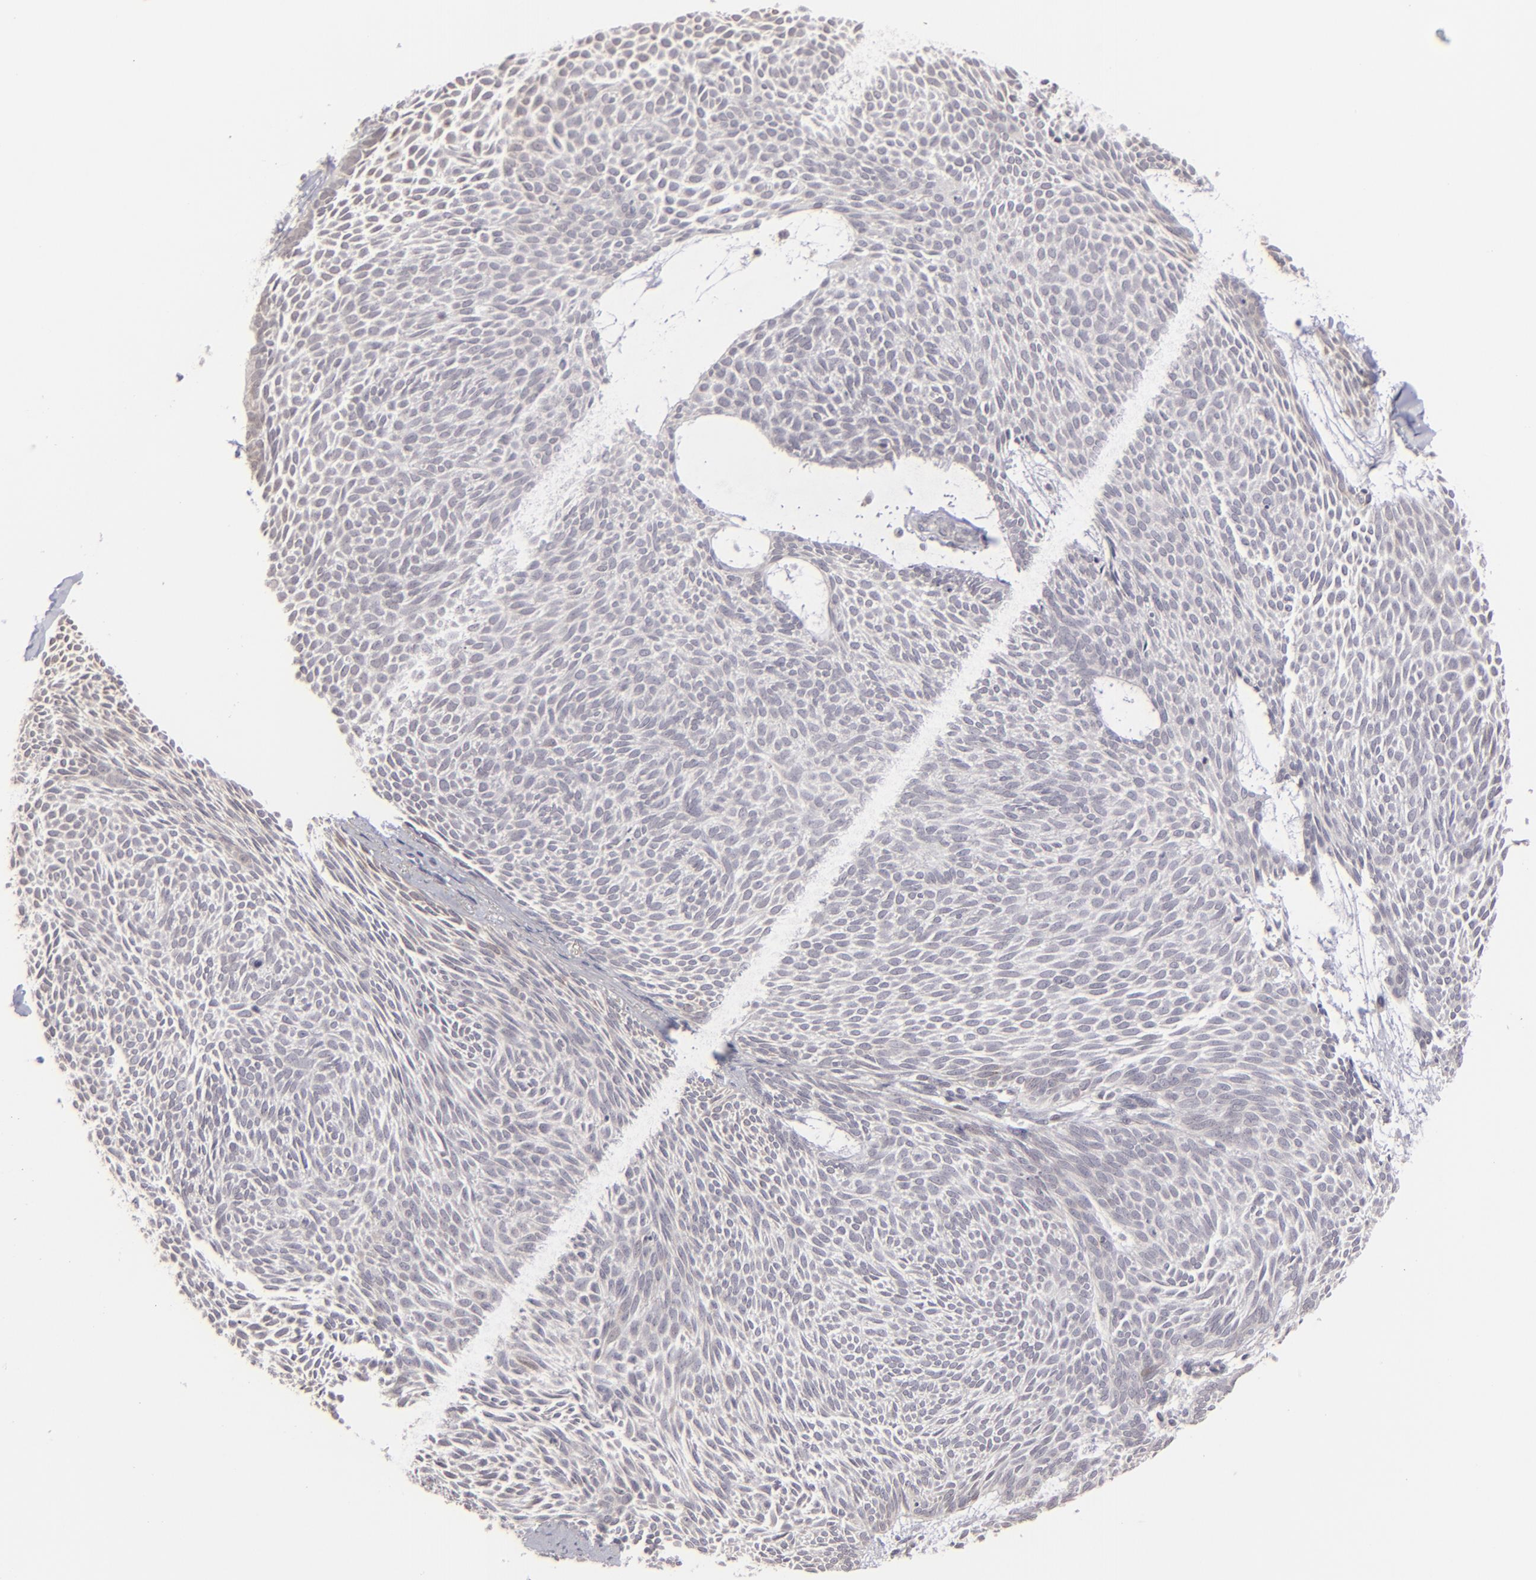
{"staining": {"intensity": "negative", "quantity": "none", "location": "none"}, "tissue": "skin cancer", "cell_type": "Tumor cells", "image_type": "cancer", "snomed": [{"axis": "morphology", "description": "Basal cell carcinoma"}, {"axis": "topography", "description": "Skin"}], "caption": "Protein analysis of skin basal cell carcinoma displays no significant positivity in tumor cells.", "gene": "CLDN2", "patient": {"sex": "male", "age": 84}}